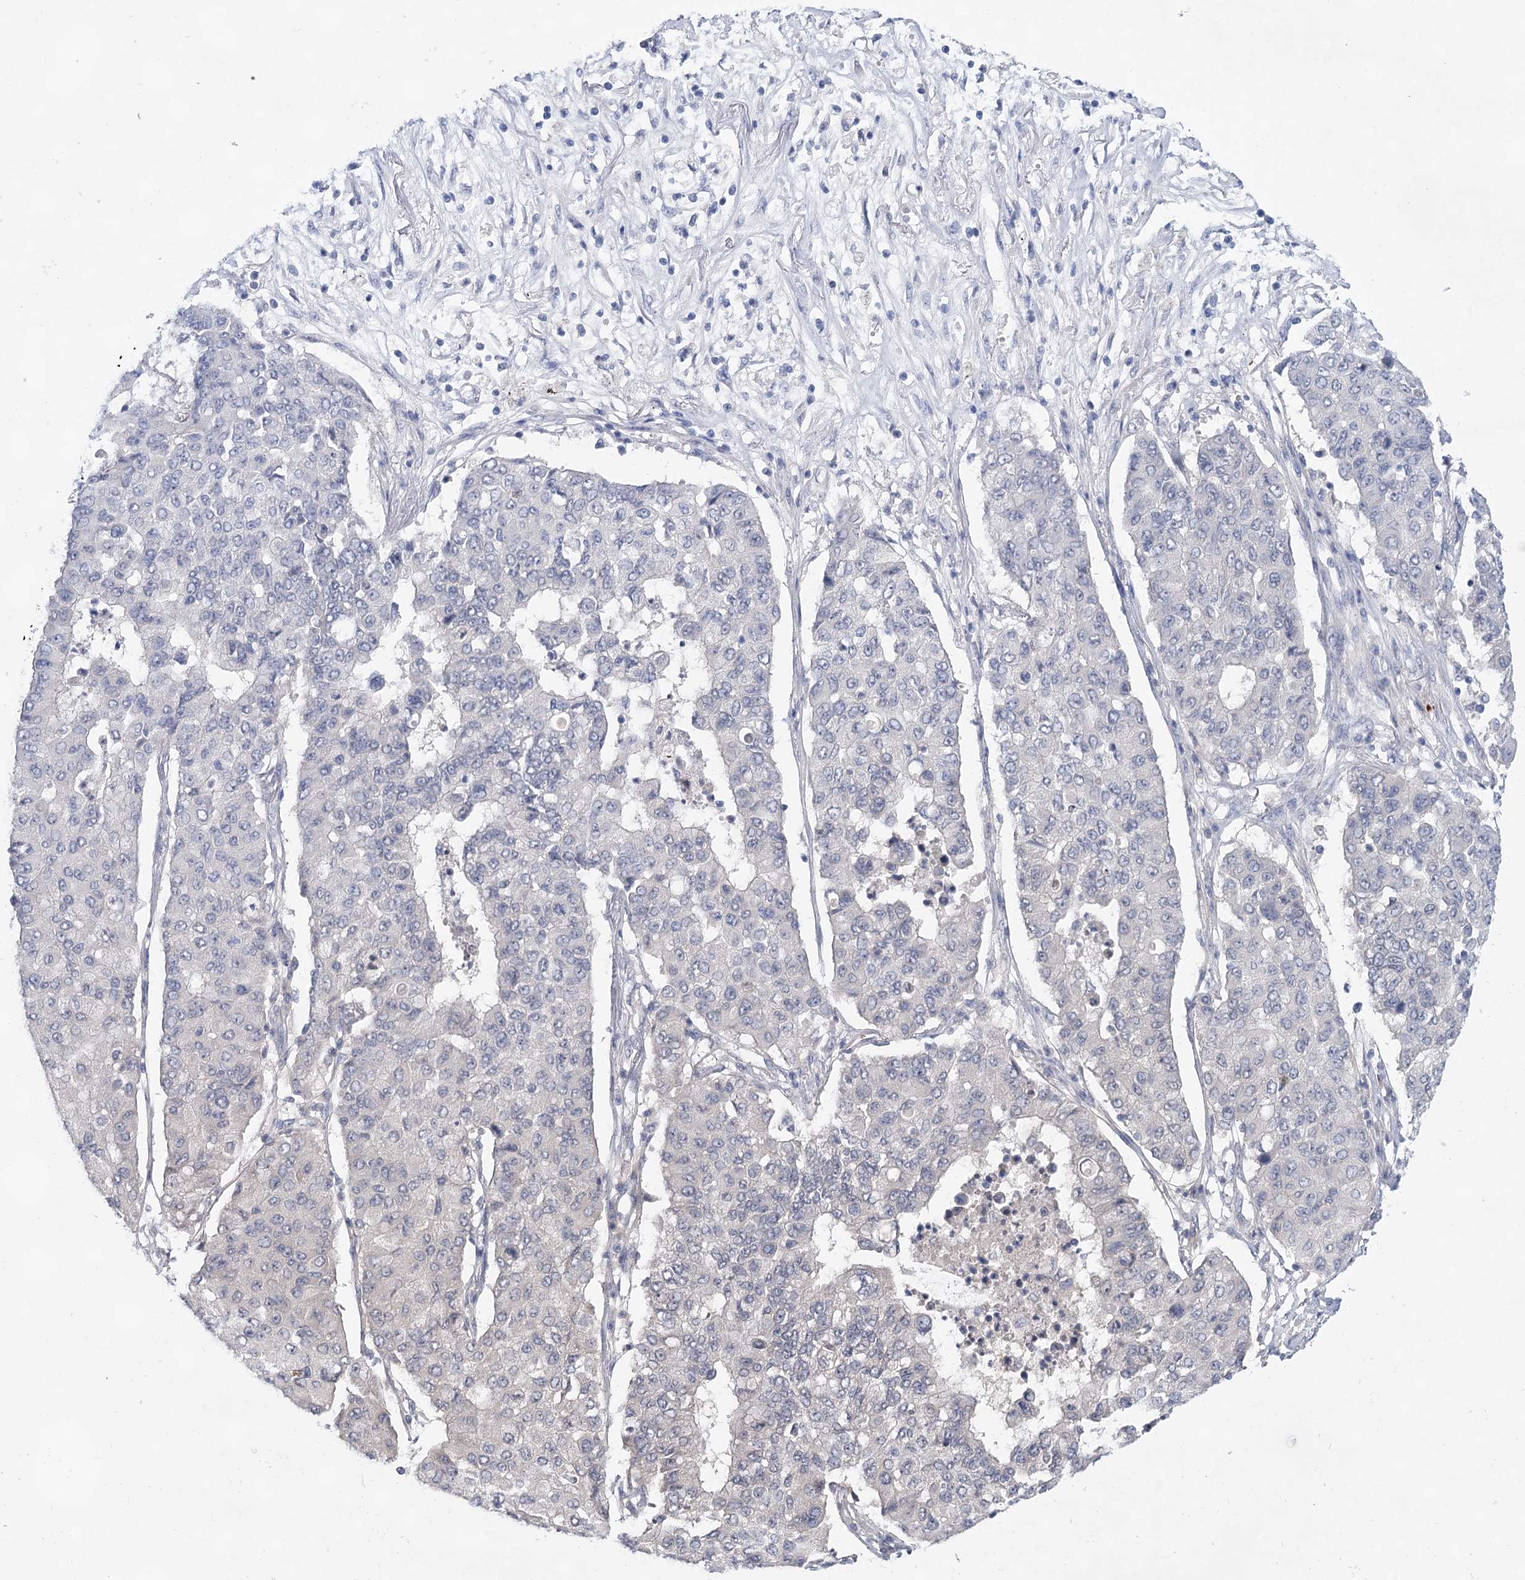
{"staining": {"intensity": "negative", "quantity": "none", "location": "none"}, "tissue": "lung cancer", "cell_type": "Tumor cells", "image_type": "cancer", "snomed": [{"axis": "morphology", "description": "Squamous cell carcinoma, NOS"}, {"axis": "topography", "description": "Lung"}], "caption": "DAB immunohistochemical staining of lung cancer (squamous cell carcinoma) displays no significant expression in tumor cells.", "gene": "LALBA", "patient": {"sex": "male", "age": 74}}